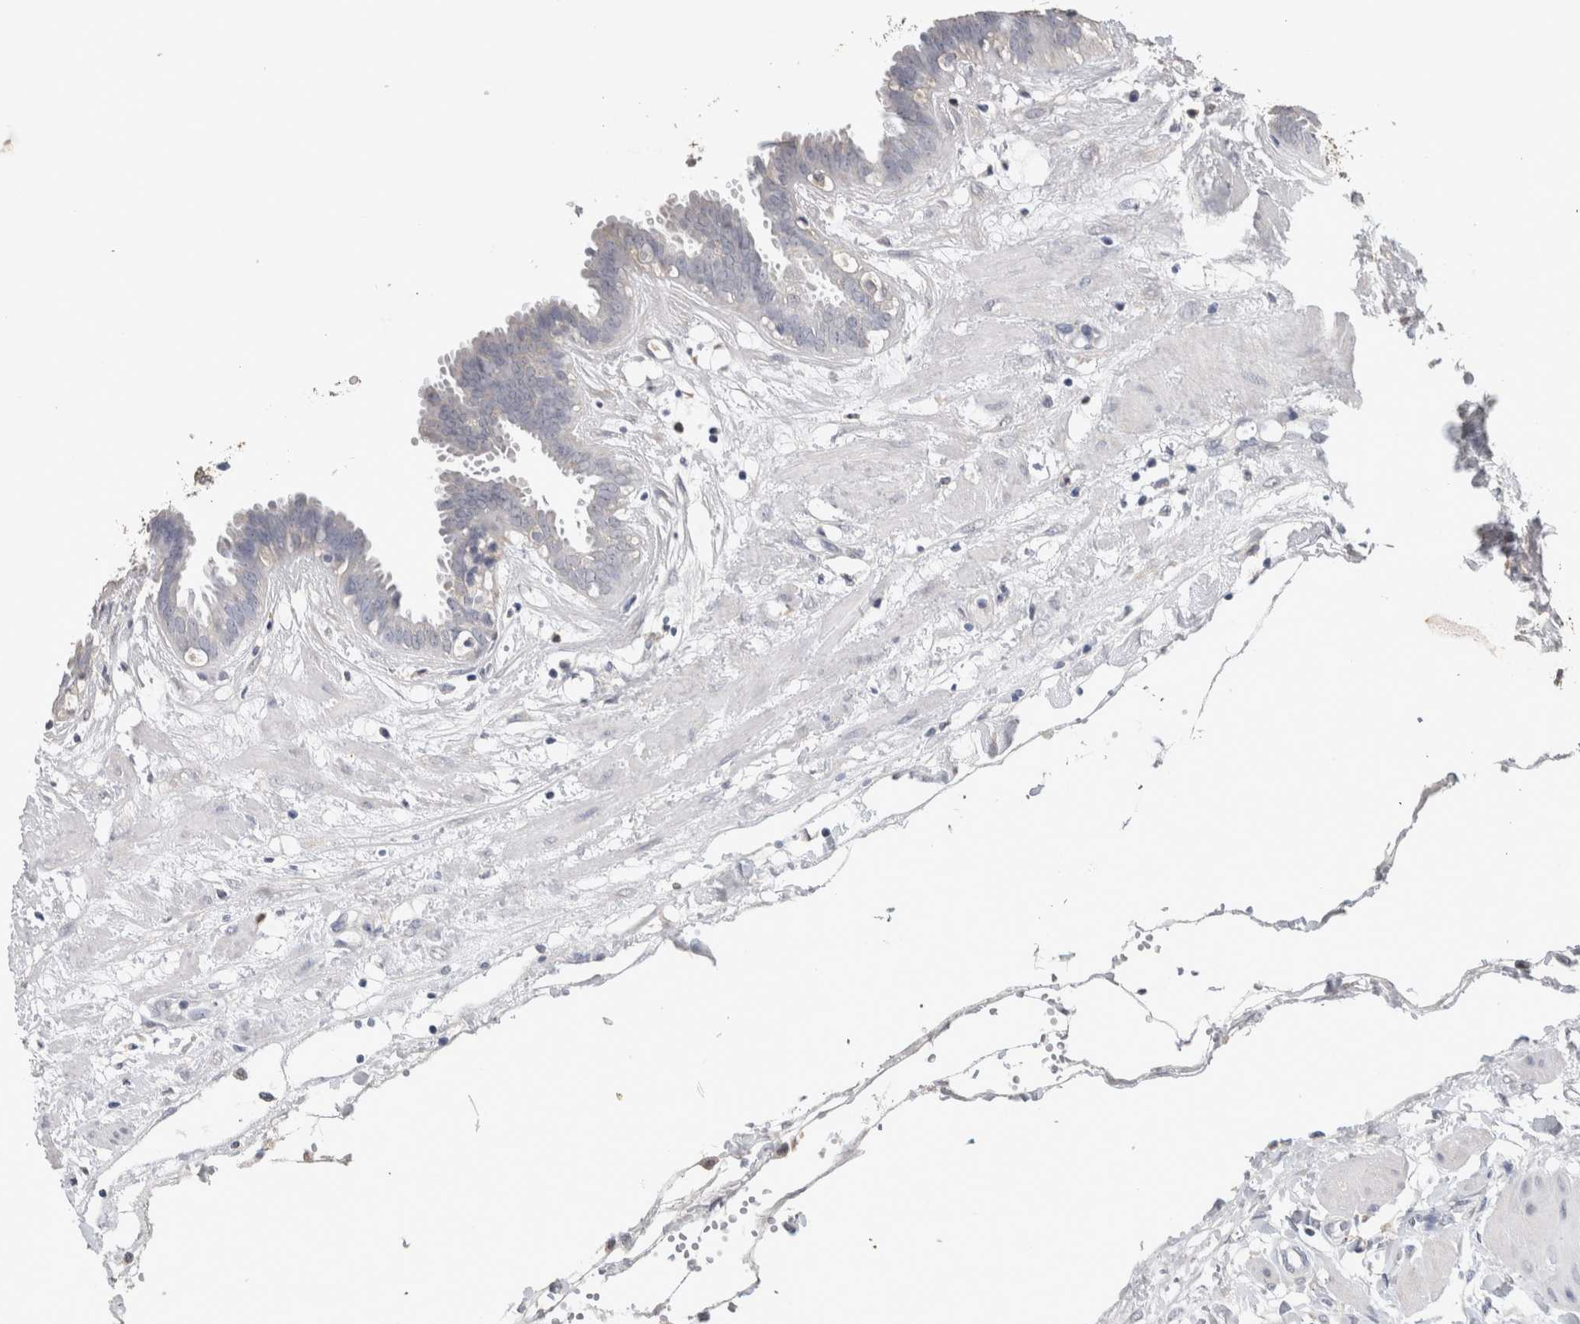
{"staining": {"intensity": "negative", "quantity": "none", "location": "none"}, "tissue": "fallopian tube", "cell_type": "Glandular cells", "image_type": "normal", "snomed": [{"axis": "morphology", "description": "Normal tissue, NOS"}, {"axis": "topography", "description": "Fallopian tube"}, {"axis": "topography", "description": "Placenta"}], "caption": "Protein analysis of benign fallopian tube exhibits no significant positivity in glandular cells. (DAB (3,3'-diaminobenzidine) immunohistochemistry (IHC) with hematoxylin counter stain).", "gene": "CNTFR", "patient": {"sex": "female", "age": 32}}